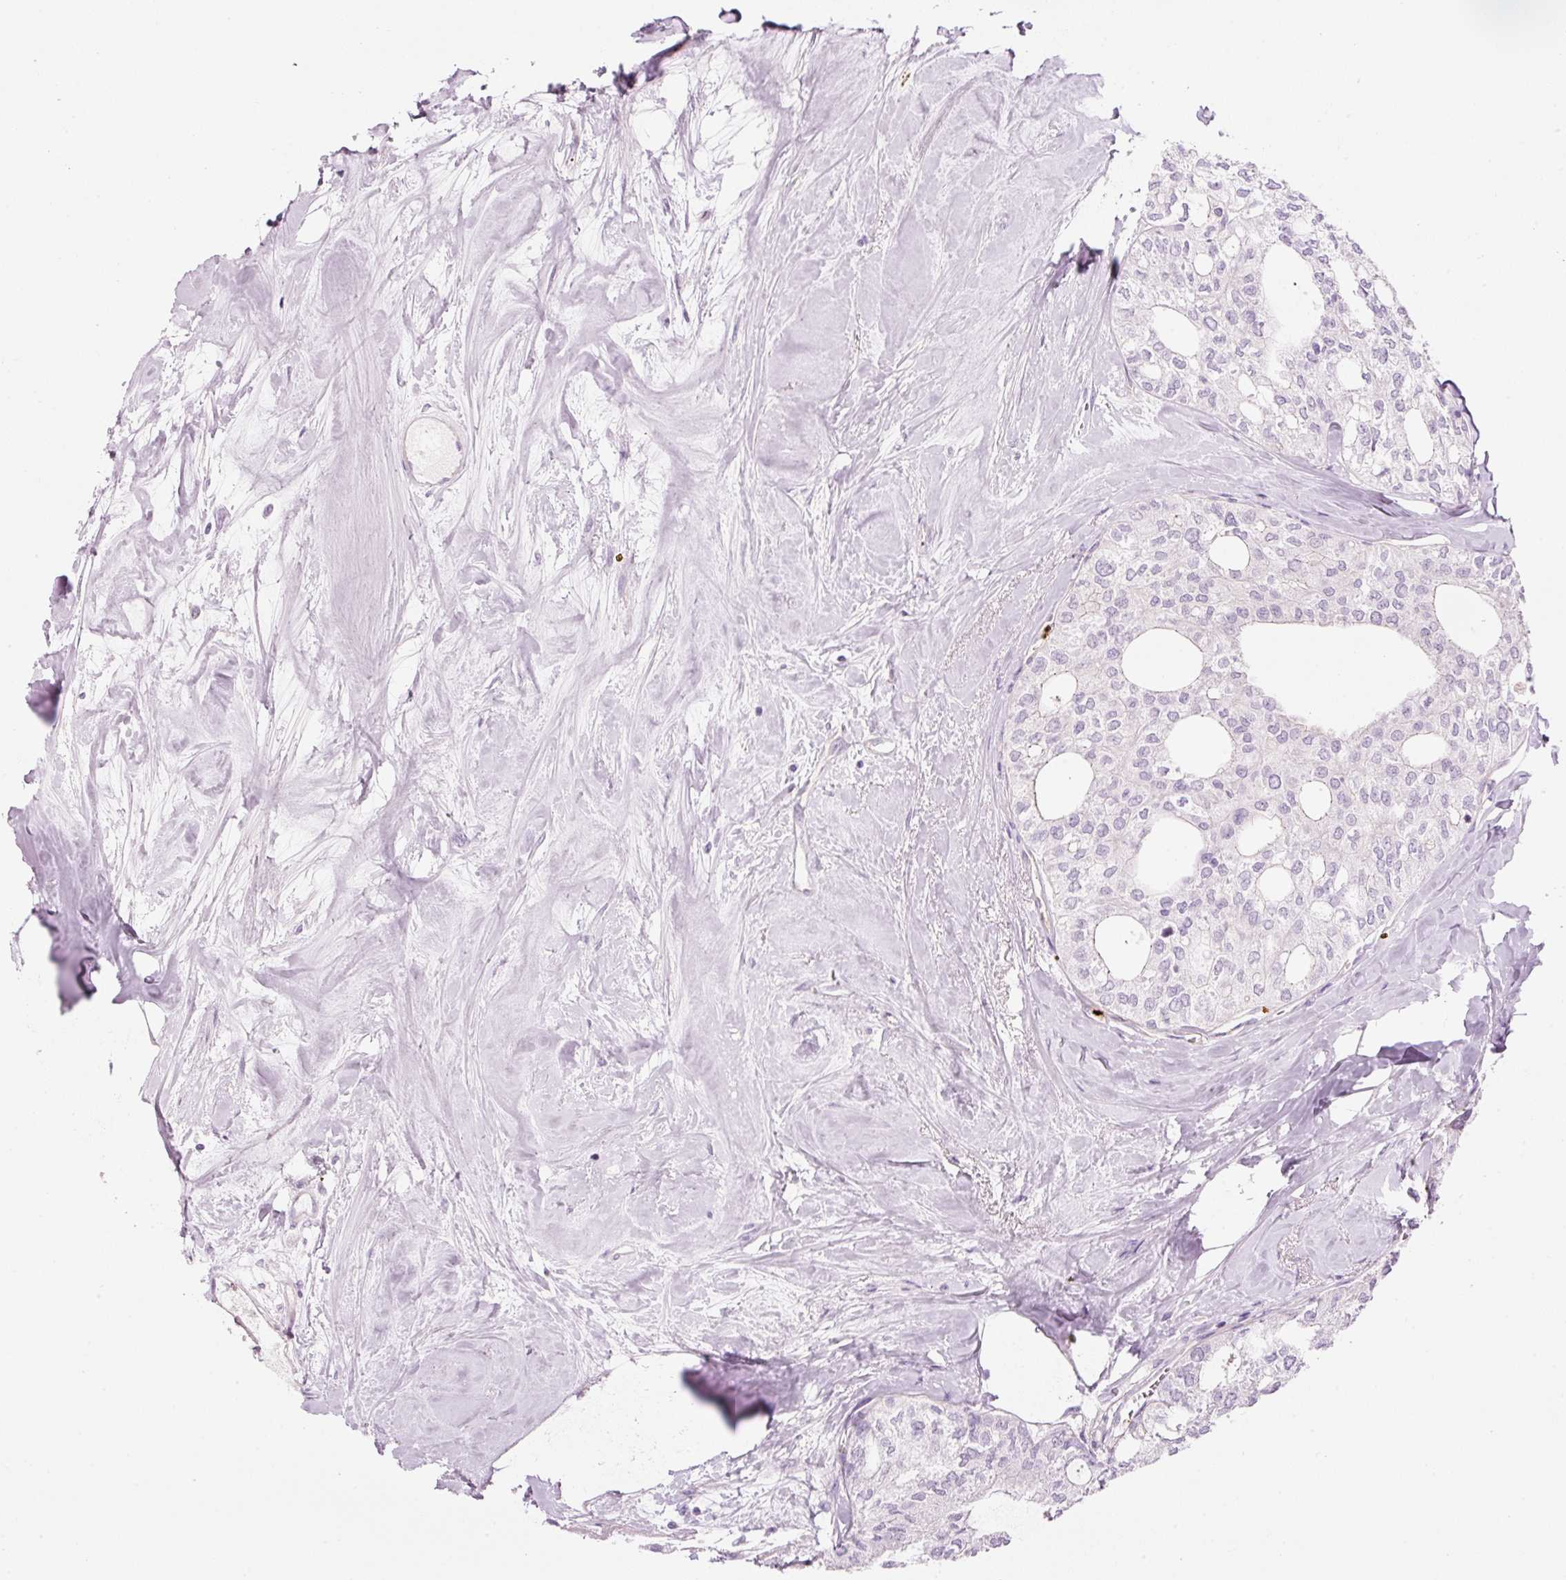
{"staining": {"intensity": "negative", "quantity": "none", "location": "none"}, "tissue": "thyroid cancer", "cell_type": "Tumor cells", "image_type": "cancer", "snomed": [{"axis": "morphology", "description": "Follicular adenoma carcinoma, NOS"}, {"axis": "topography", "description": "Thyroid gland"}], "caption": "A histopathology image of thyroid cancer (follicular adenoma carcinoma) stained for a protein displays no brown staining in tumor cells. Nuclei are stained in blue.", "gene": "MAP3K3", "patient": {"sex": "male", "age": 75}}